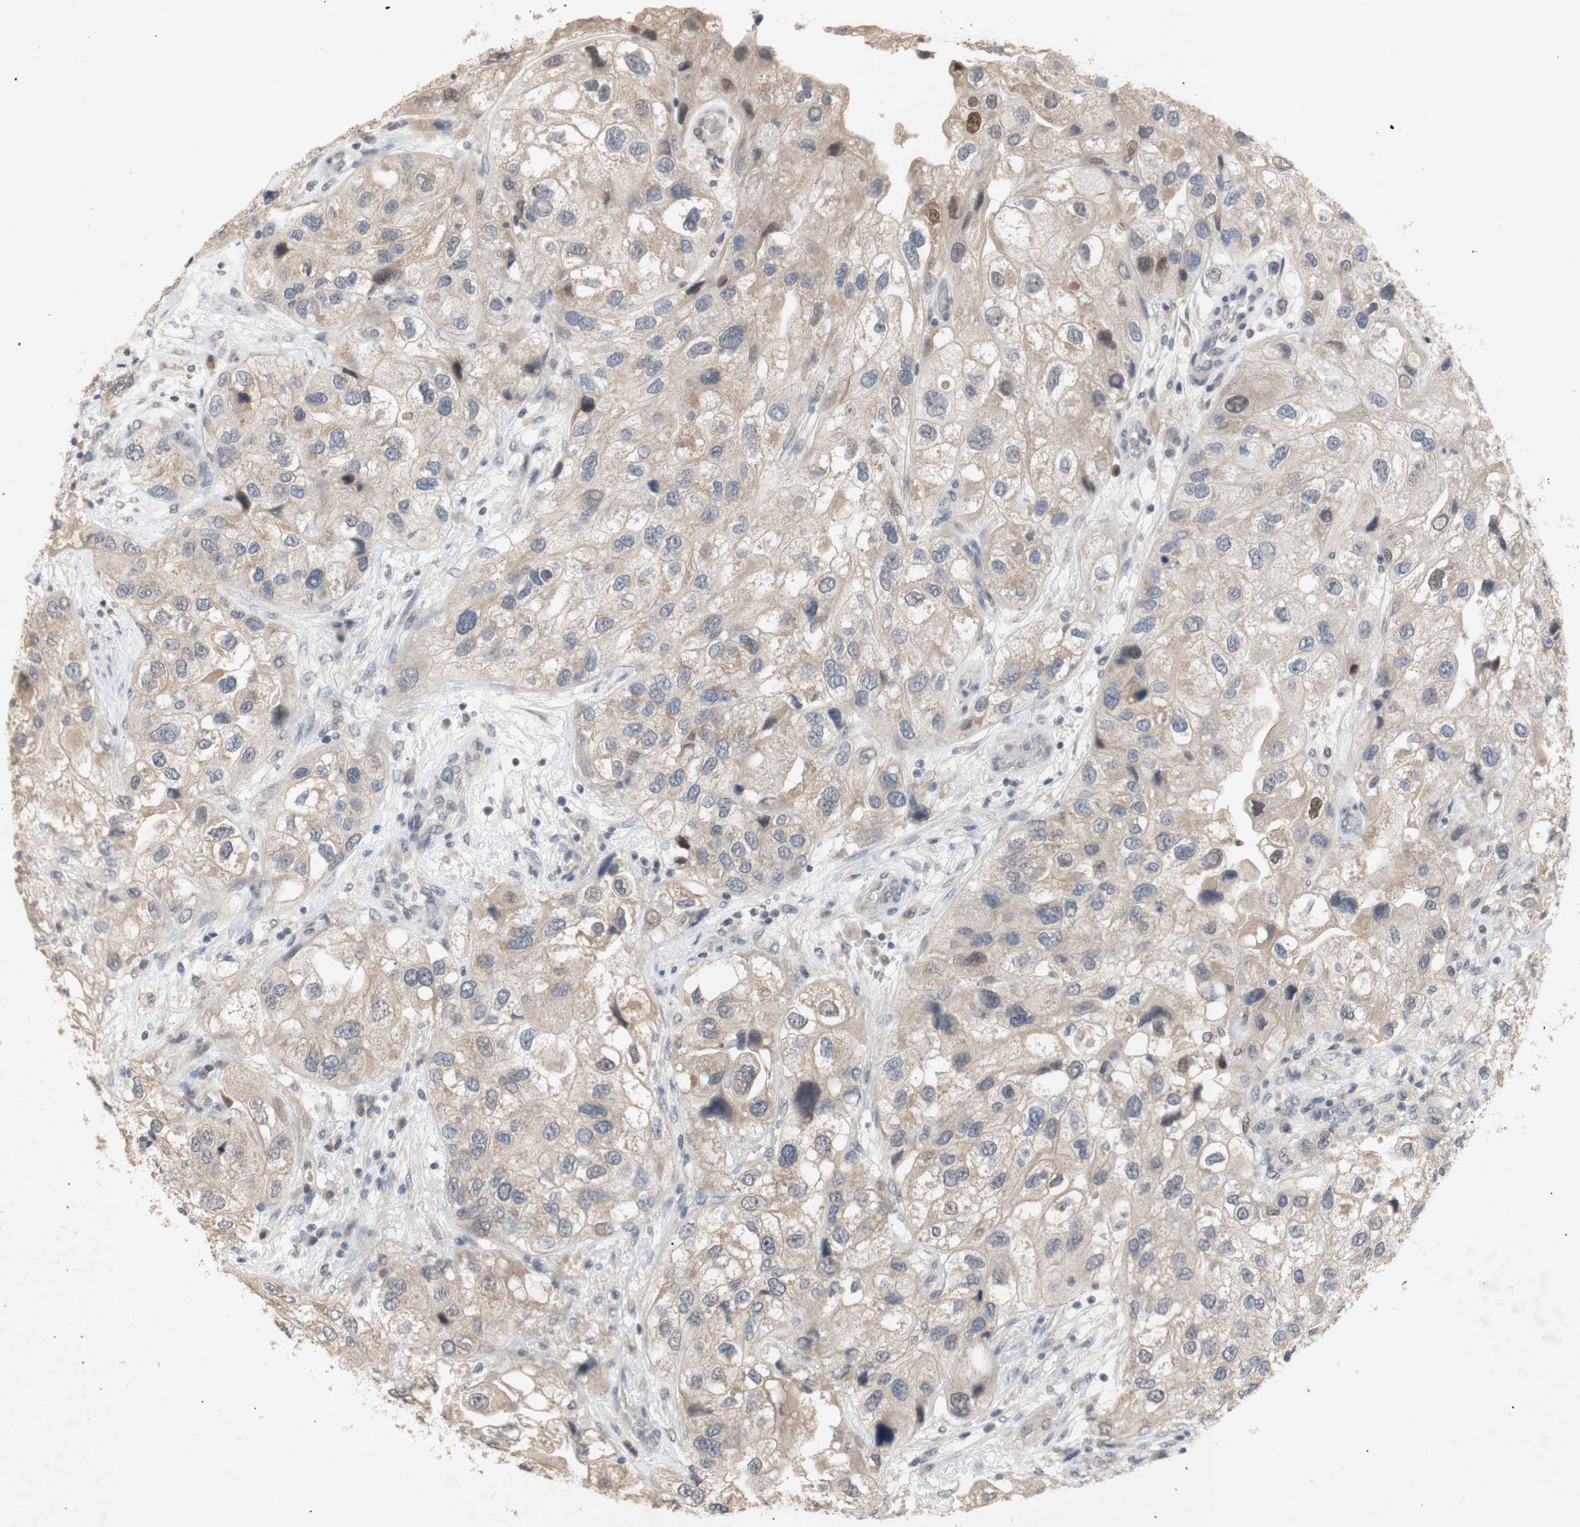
{"staining": {"intensity": "weak", "quantity": ">75%", "location": "cytoplasmic/membranous"}, "tissue": "urothelial cancer", "cell_type": "Tumor cells", "image_type": "cancer", "snomed": [{"axis": "morphology", "description": "Urothelial carcinoma, High grade"}, {"axis": "topography", "description": "Urinary bladder"}], "caption": "Urothelial cancer stained for a protein displays weak cytoplasmic/membranous positivity in tumor cells.", "gene": "FOSB", "patient": {"sex": "female", "age": 64}}